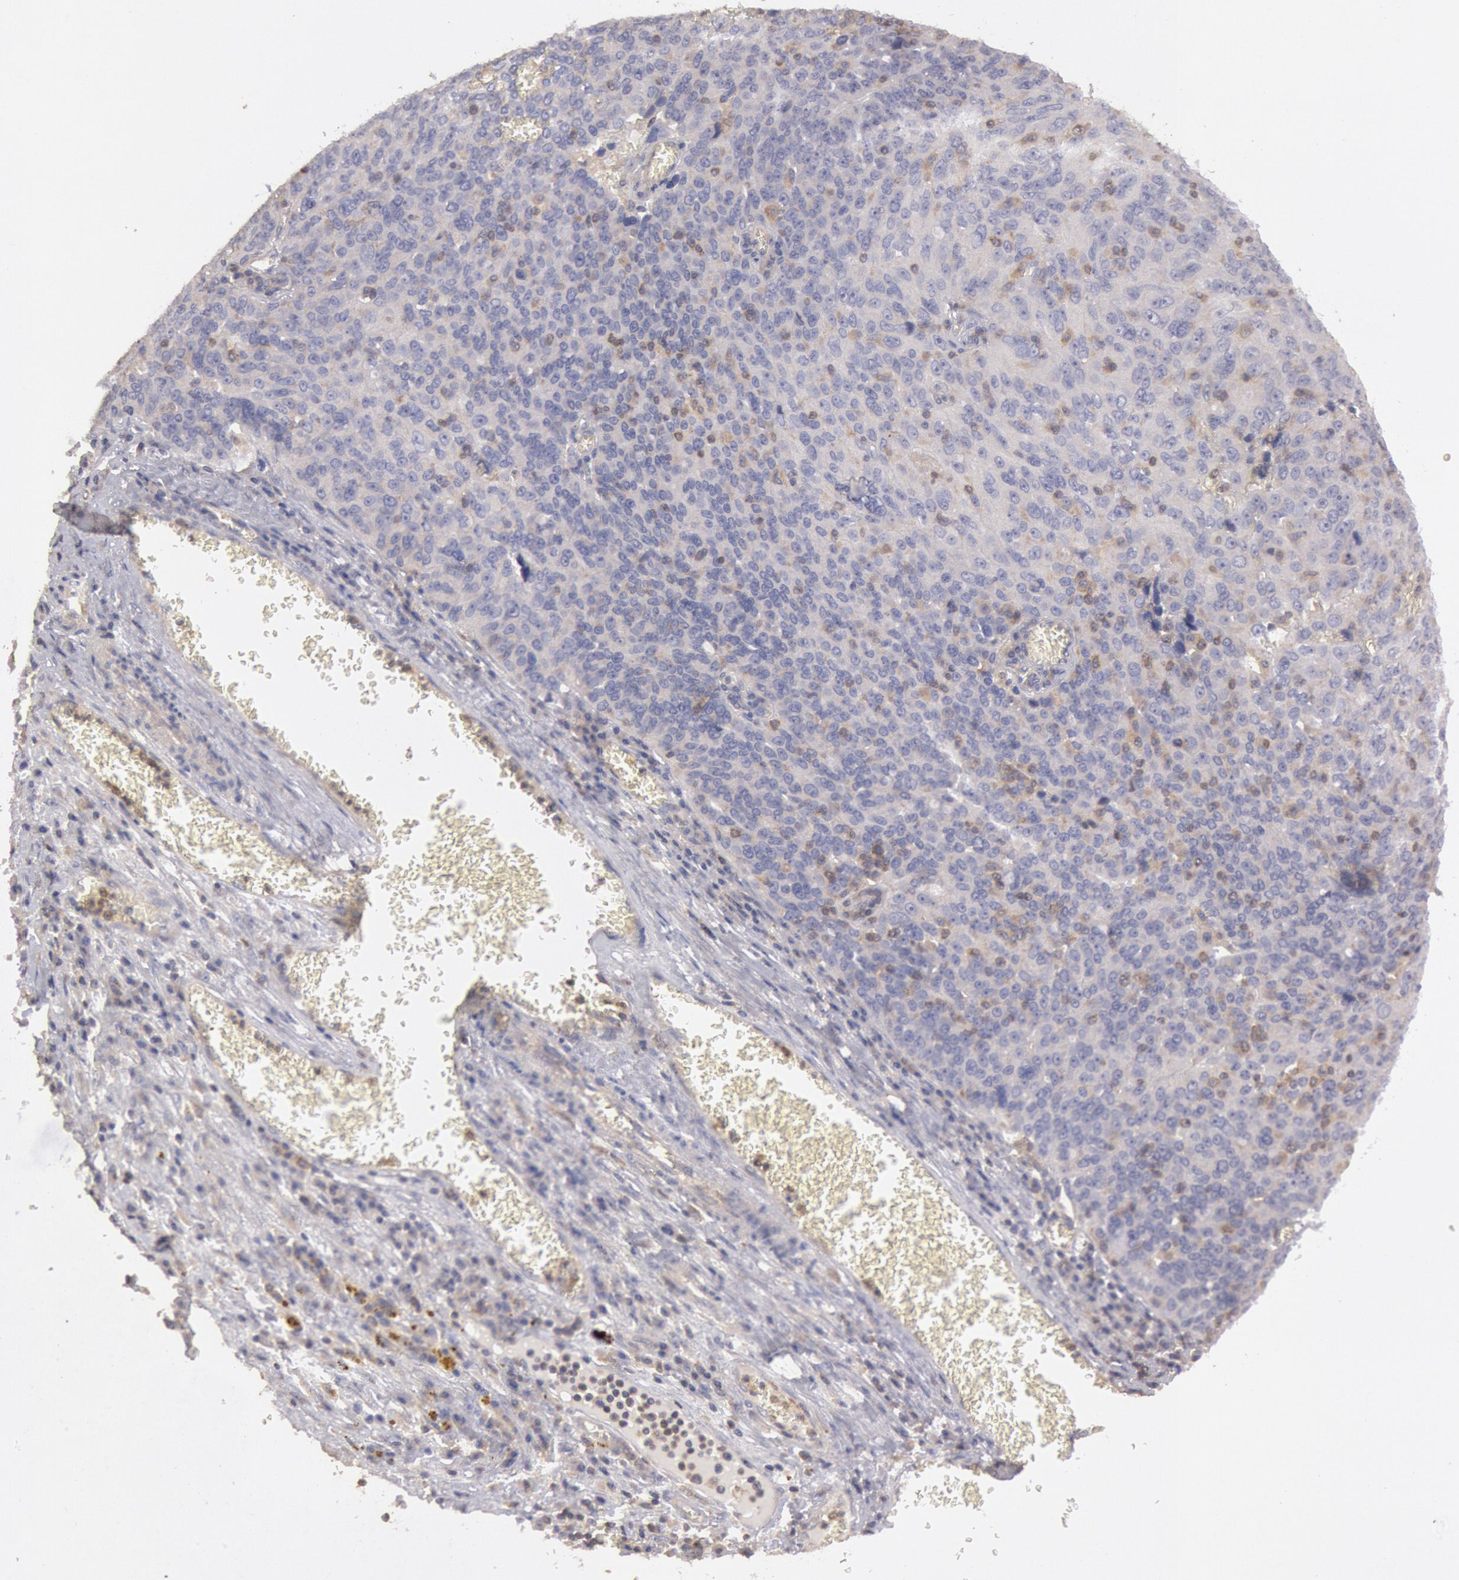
{"staining": {"intensity": "weak", "quantity": "<25%", "location": "cytoplasmic/membranous"}, "tissue": "ovarian cancer", "cell_type": "Tumor cells", "image_type": "cancer", "snomed": [{"axis": "morphology", "description": "Carcinoma, endometroid"}, {"axis": "topography", "description": "Ovary"}], "caption": "A high-resolution photomicrograph shows immunohistochemistry (IHC) staining of ovarian endometroid carcinoma, which displays no significant positivity in tumor cells.", "gene": "PIK3R1", "patient": {"sex": "female", "age": 75}}